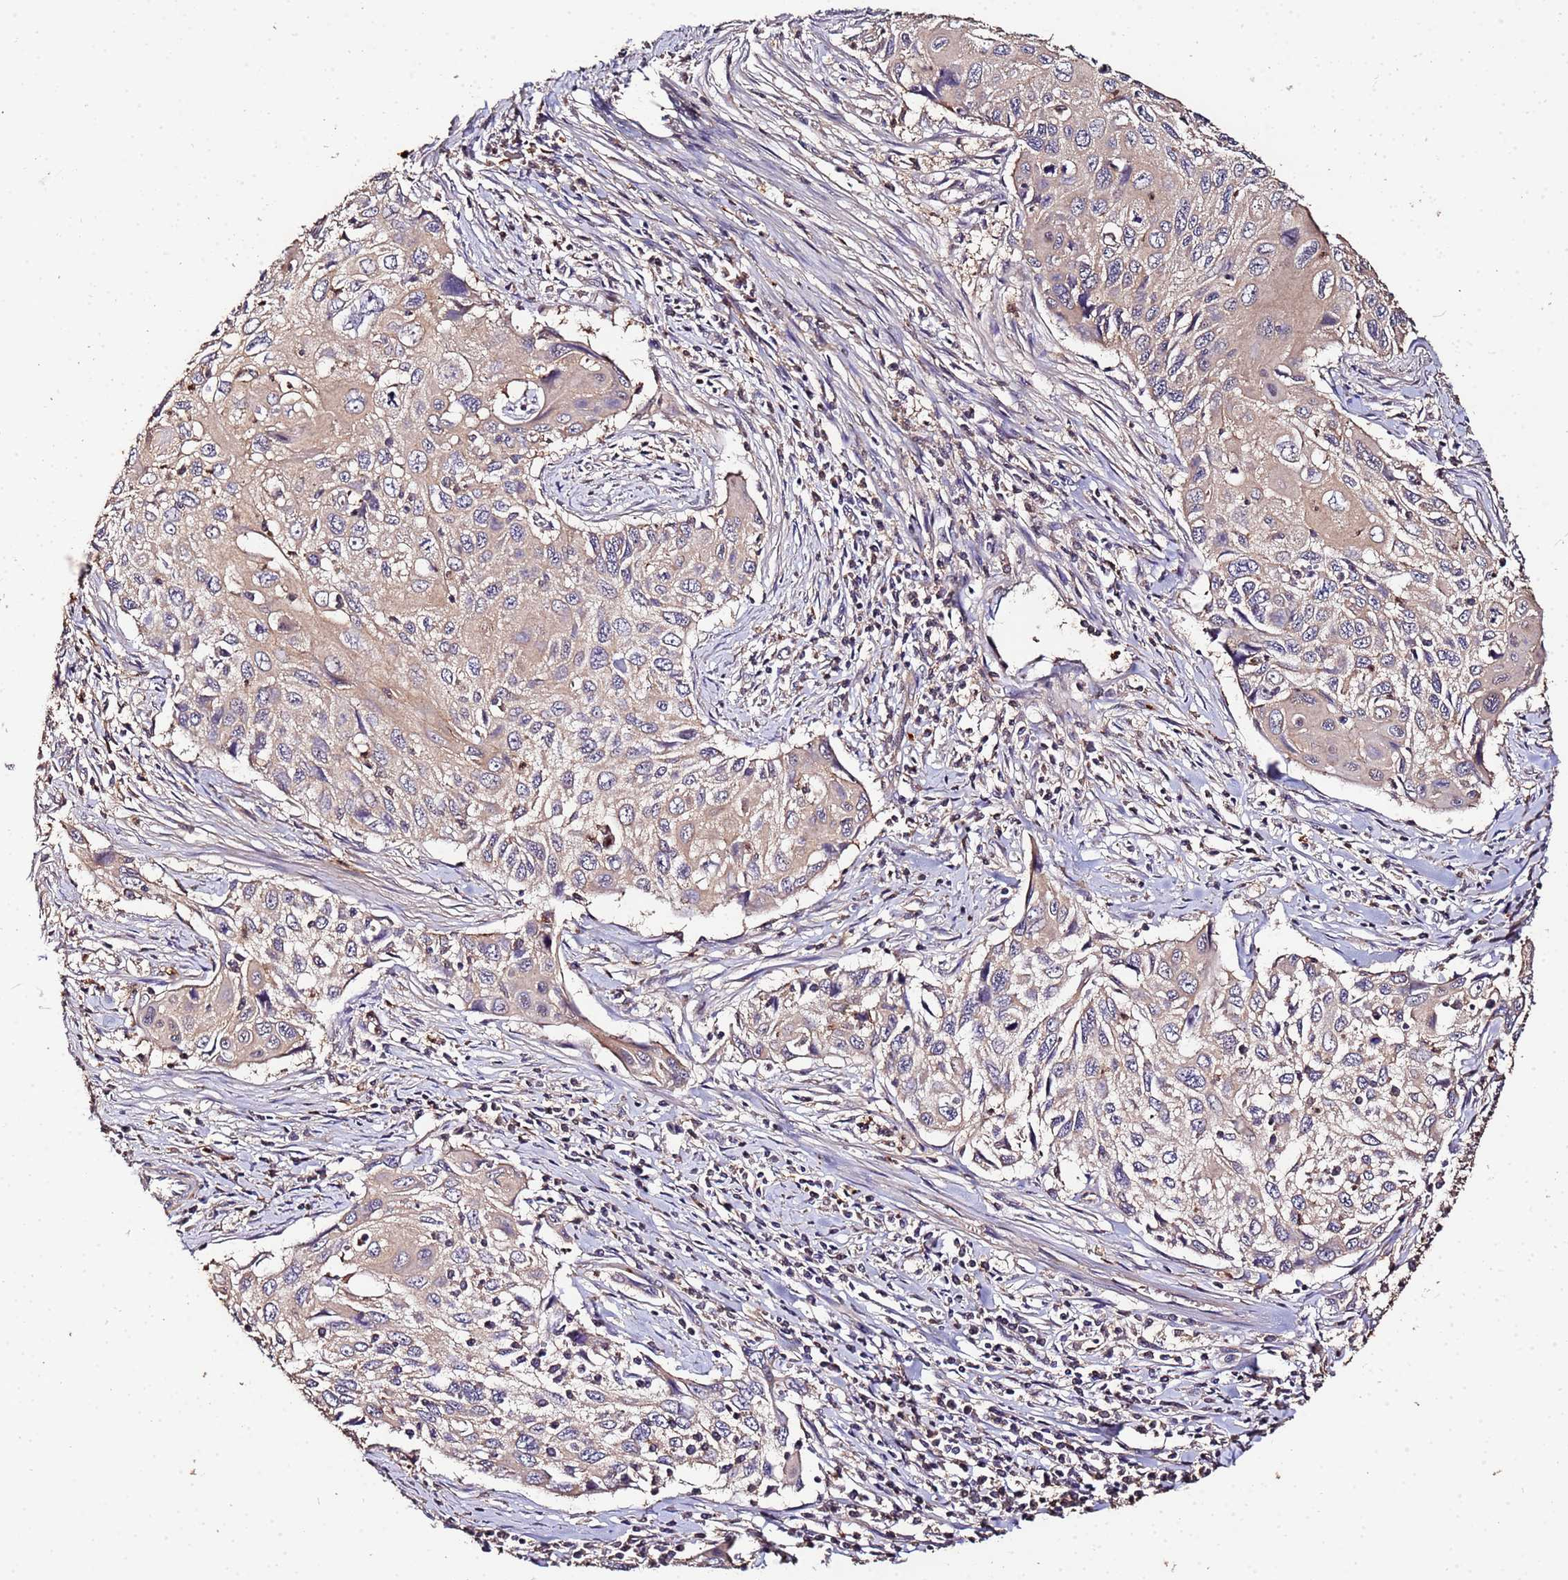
{"staining": {"intensity": "weak", "quantity": "<25%", "location": "cytoplasmic/membranous"}, "tissue": "cervical cancer", "cell_type": "Tumor cells", "image_type": "cancer", "snomed": [{"axis": "morphology", "description": "Squamous cell carcinoma, NOS"}, {"axis": "topography", "description": "Cervix"}], "caption": "This image is of cervical cancer (squamous cell carcinoma) stained with immunohistochemistry to label a protein in brown with the nuclei are counter-stained blue. There is no expression in tumor cells. Nuclei are stained in blue.", "gene": "MTERF1", "patient": {"sex": "female", "age": 70}}